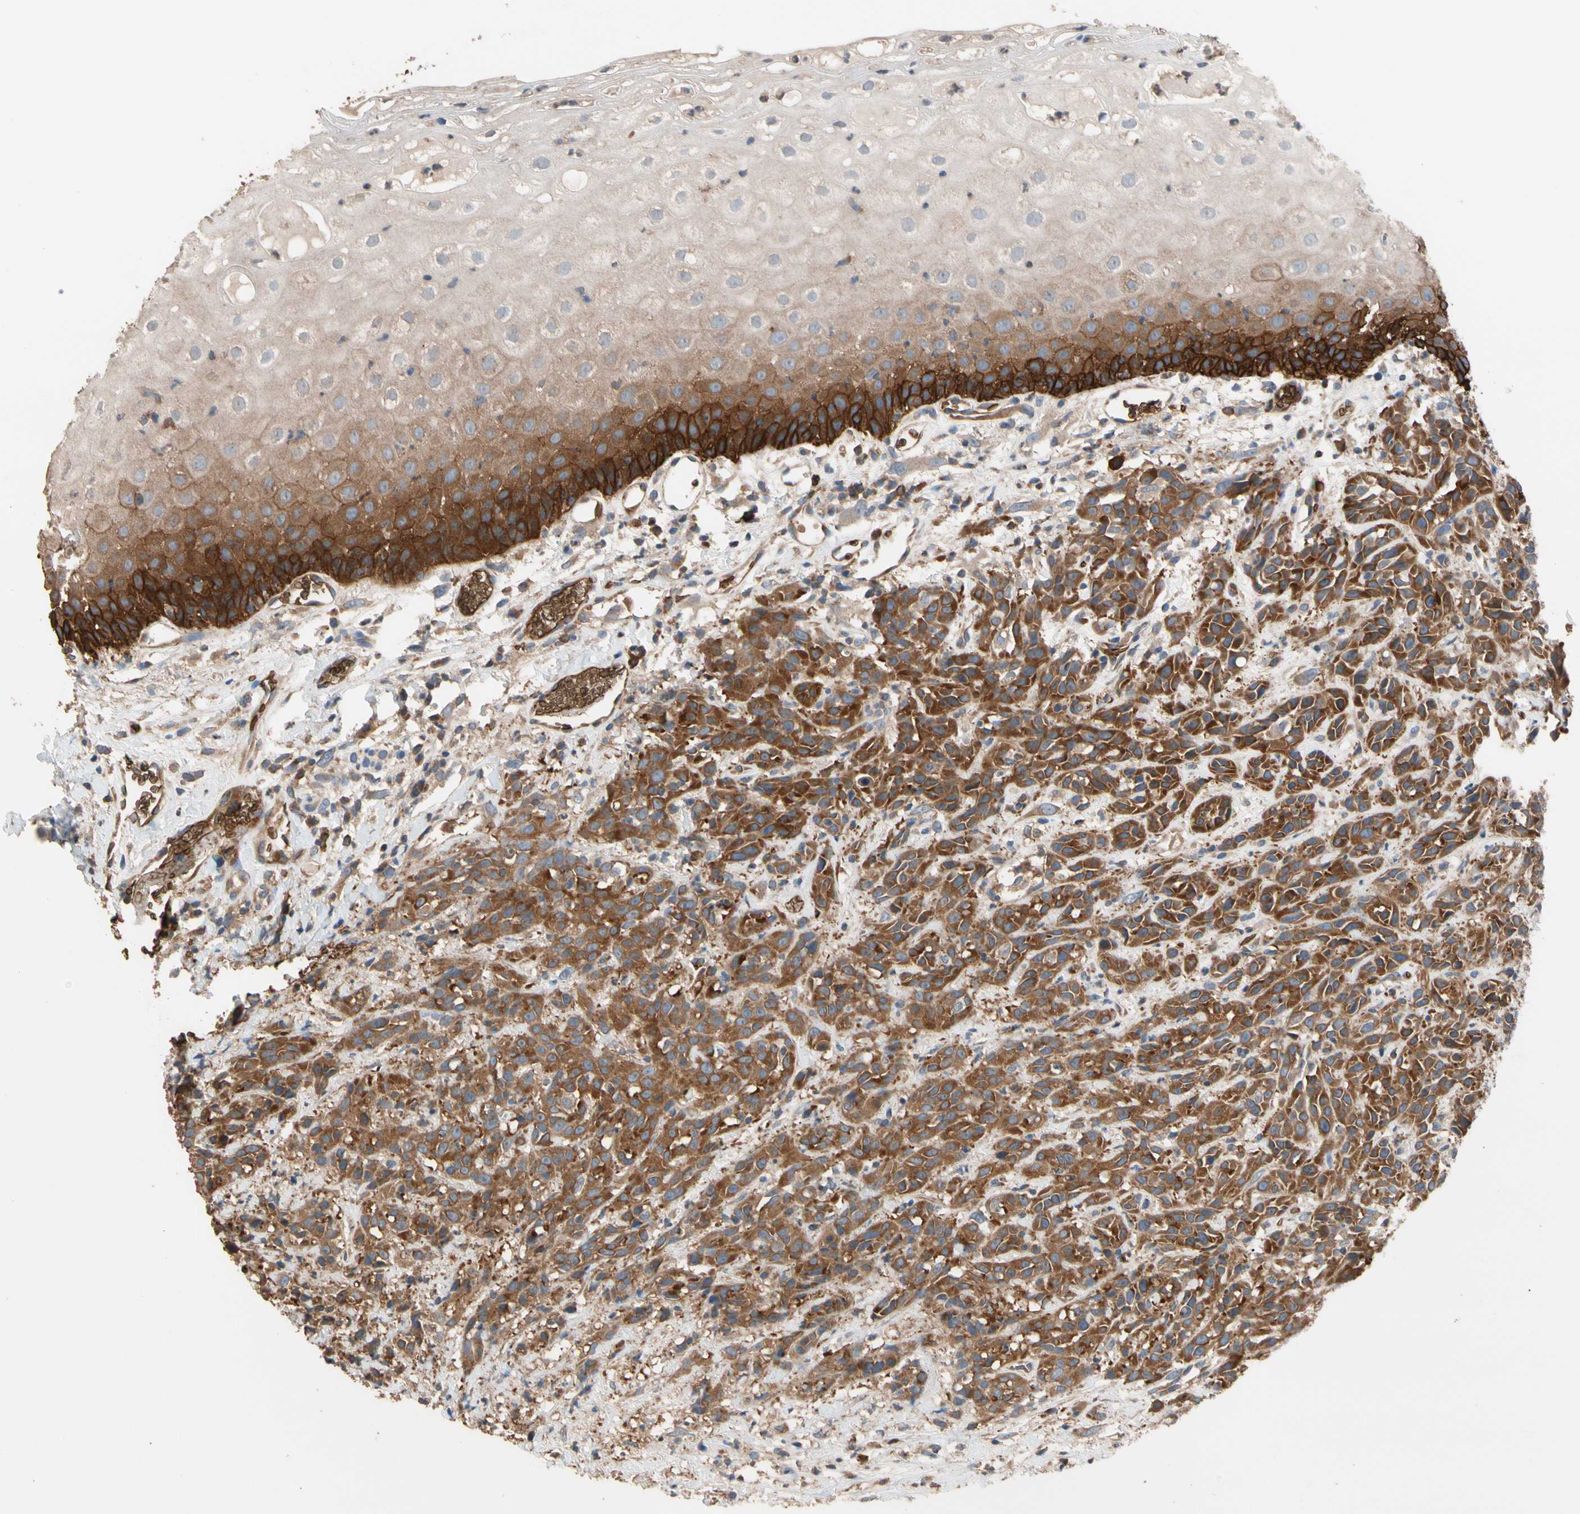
{"staining": {"intensity": "strong", "quantity": "25%-75%", "location": "cytoplasmic/membranous"}, "tissue": "head and neck cancer", "cell_type": "Tumor cells", "image_type": "cancer", "snomed": [{"axis": "morphology", "description": "Normal tissue, NOS"}, {"axis": "morphology", "description": "Squamous cell carcinoma, NOS"}, {"axis": "topography", "description": "Cartilage tissue"}, {"axis": "topography", "description": "Head-Neck"}], "caption": "Immunohistochemical staining of human head and neck cancer displays high levels of strong cytoplasmic/membranous protein staining in about 25%-75% of tumor cells.", "gene": "RIOK2", "patient": {"sex": "male", "age": 62}}